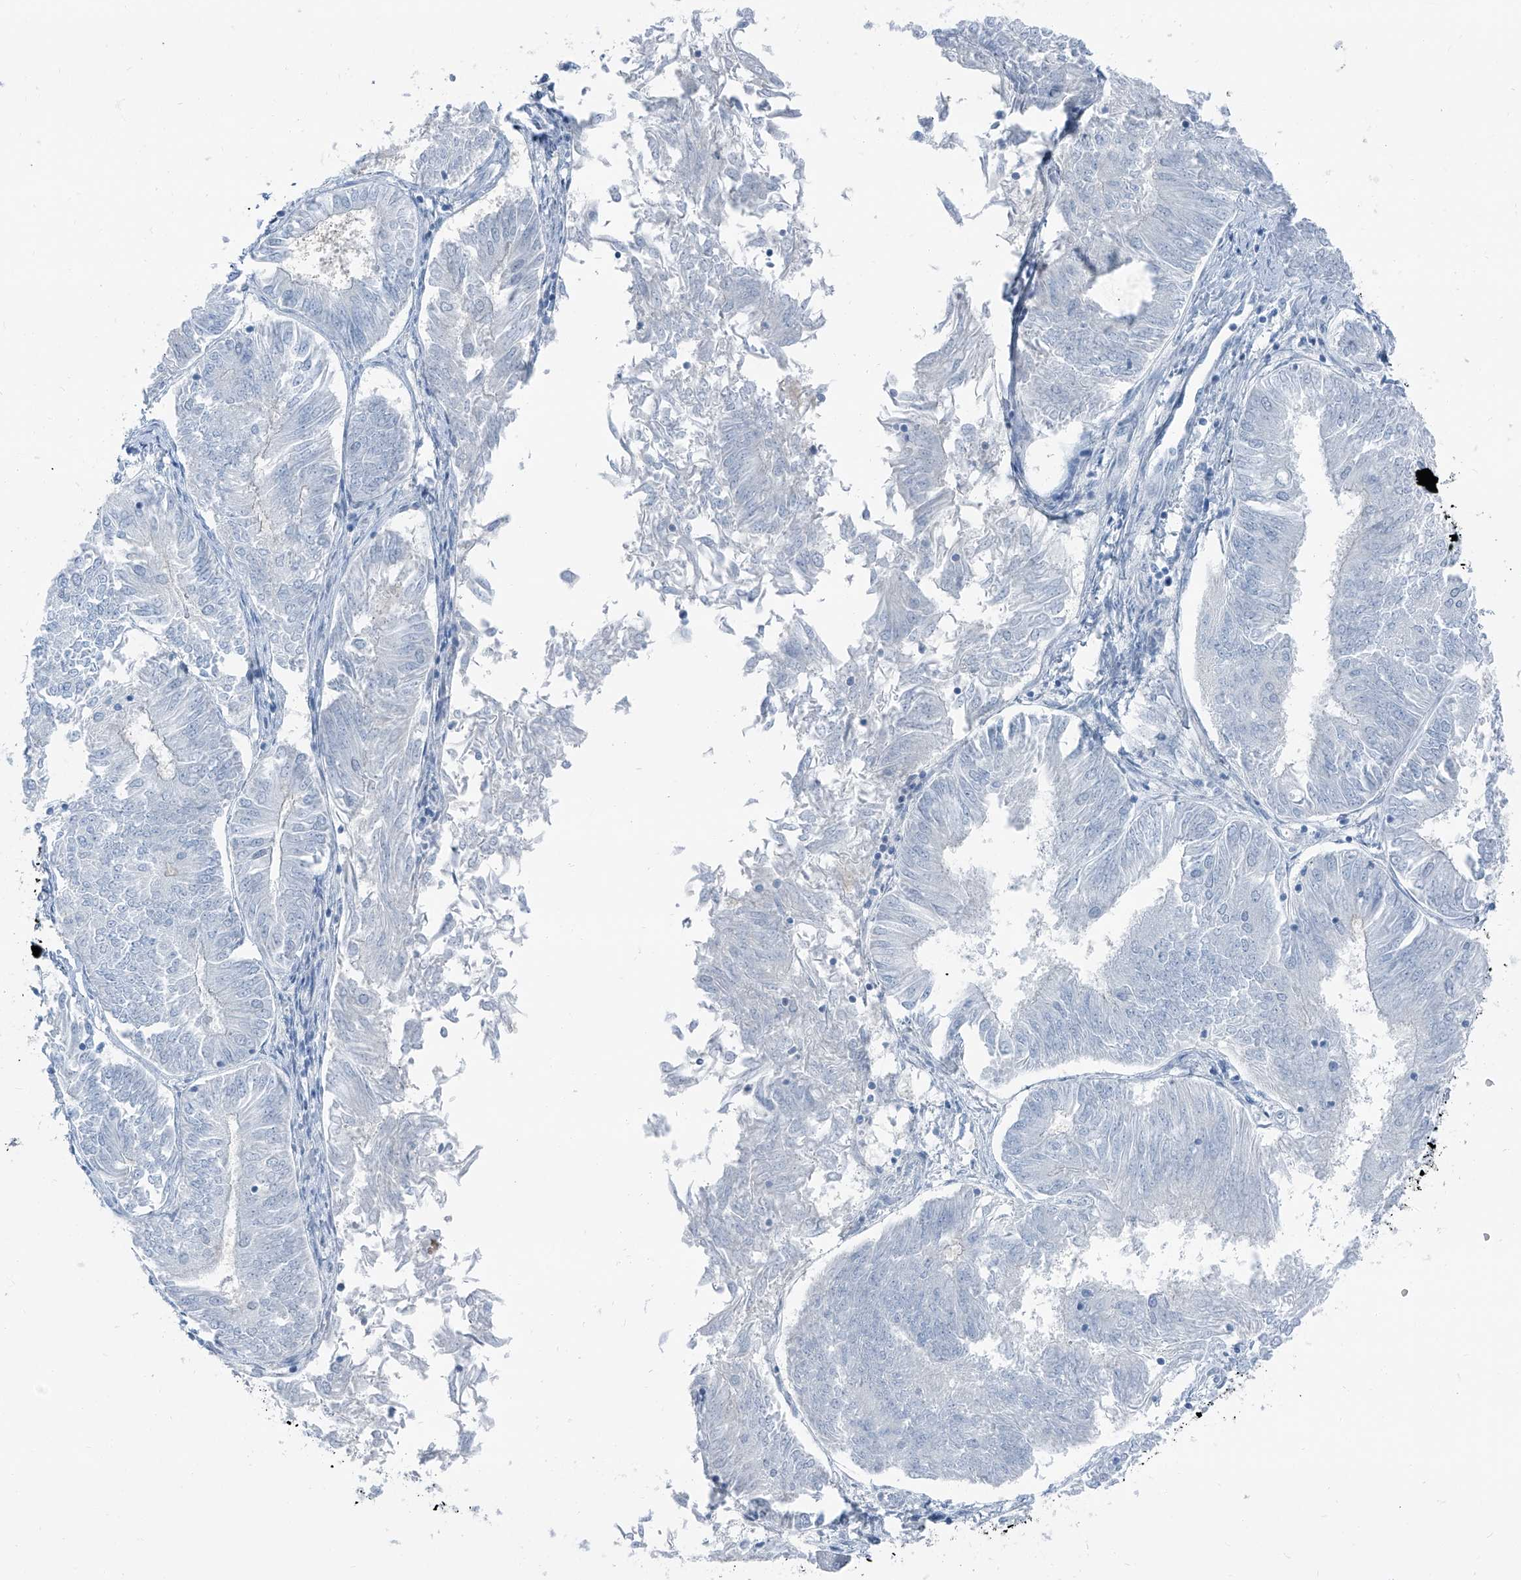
{"staining": {"intensity": "negative", "quantity": "none", "location": "none"}, "tissue": "endometrial cancer", "cell_type": "Tumor cells", "image_type": "cancer", "snomed": [{"axis": "morphology", "description": "Adenocarcinoma, NOS"}, {"axis": "topography", "description": "Endometrium"}], "caption": "Endometrial cancer (adenocarcinoma) was stained to show a protein in brown. There is no significant expression in tumor cells. (DAB immunohistochemistry with hematoxylin counter stain).", "gene": "RGN", "patient": {"sex": "female", "age": 58}}